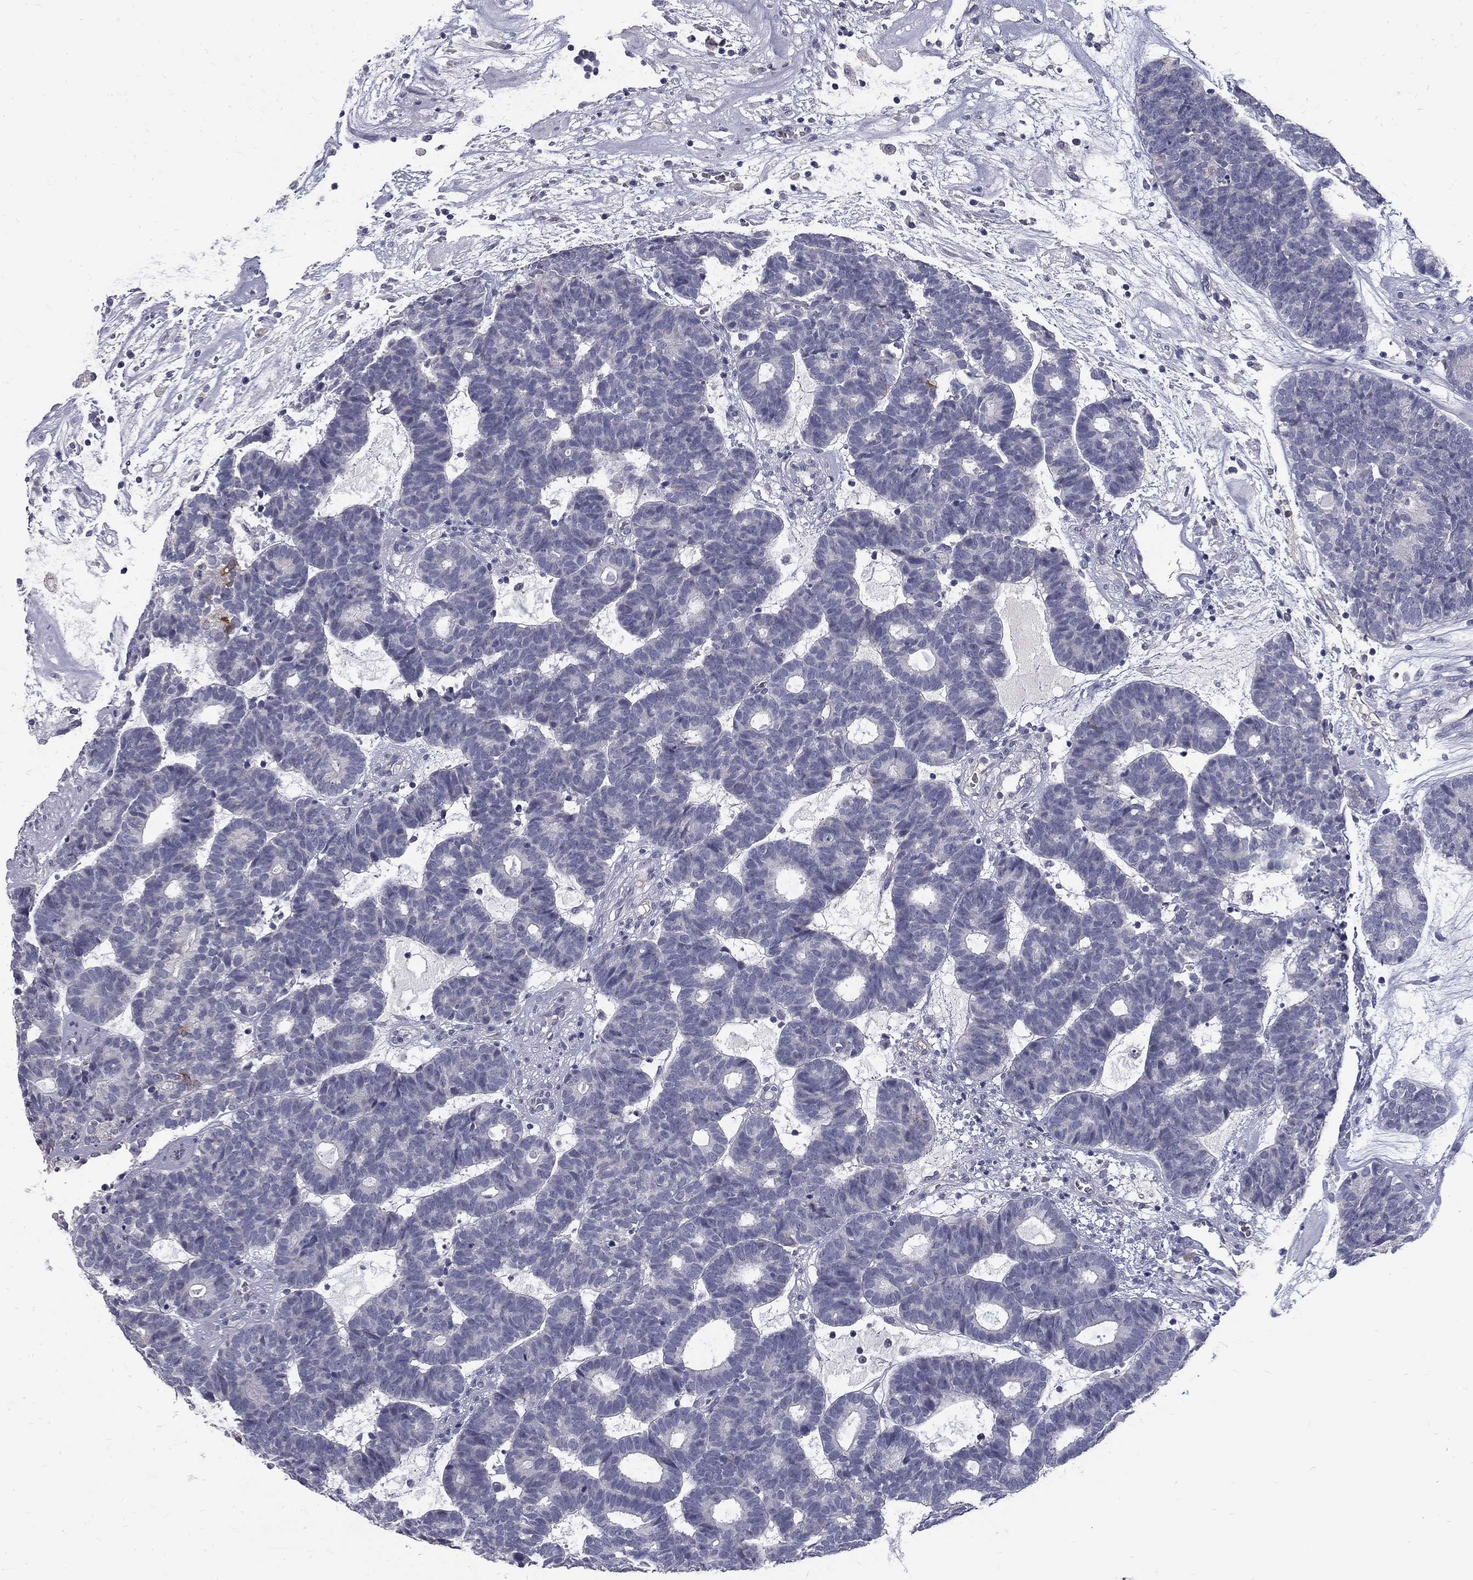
{"staining": {"intensity": "negative", "quantity": "none", "location": "none"}, "tissue": "head and neck cancer", "cell_type": "Tumor cells", "image_type": "cancer", "snomed": [{"axis": "morphology", "description": "Adenocarcinoma, NOS"}, {"axis": "topography", "description": "Head-Neck"}], "caption": "Immunohistochemistry (IHC) photomicrograph of human adenocarcinoma (head and neck) stained for a protein (brown), which demonstrates no expression in tumor cells. Nuclei are stained in blue.", "gene": "NOS1", "patient": {"sex": "female", "age": 81}}